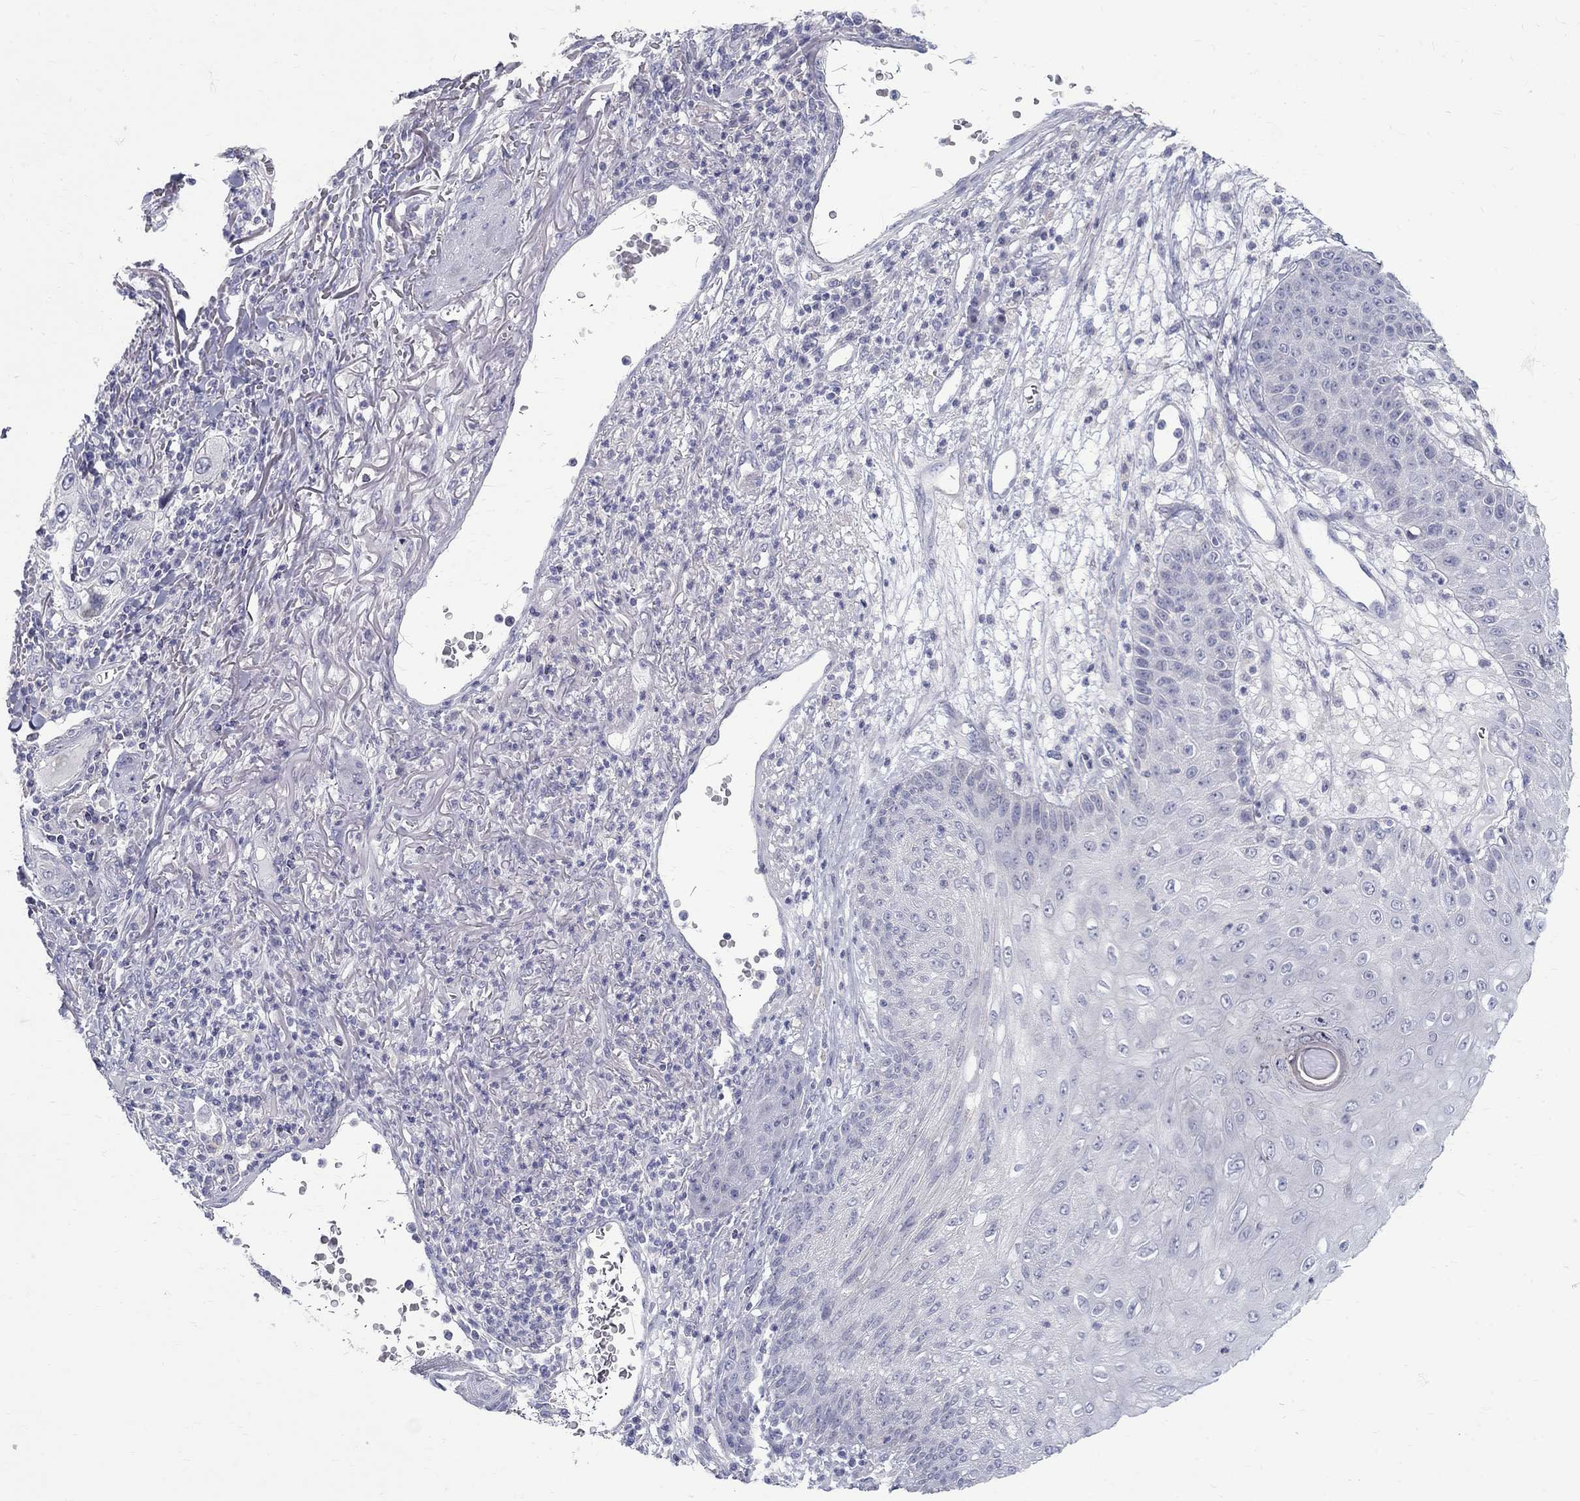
{"staining": {"intensity": "negative", "quantity": "none", "location": "none"}, "tissue": "skin cancer", "cell_type": "Tumor cells", "image_type": "cancer", "snomed": [{"axis": "morphology", "description": "Squamous cell carcinoma, NOS"}, {"axis": "topography", "description": "Skin"}], "caption": "DAB immunohistochemical staining of skin squamous cell carcinoma demonstrates no significant staining in tumor cells.", "gene": "MAGEB6", "patient": {"sex": "male", "age": 82}}